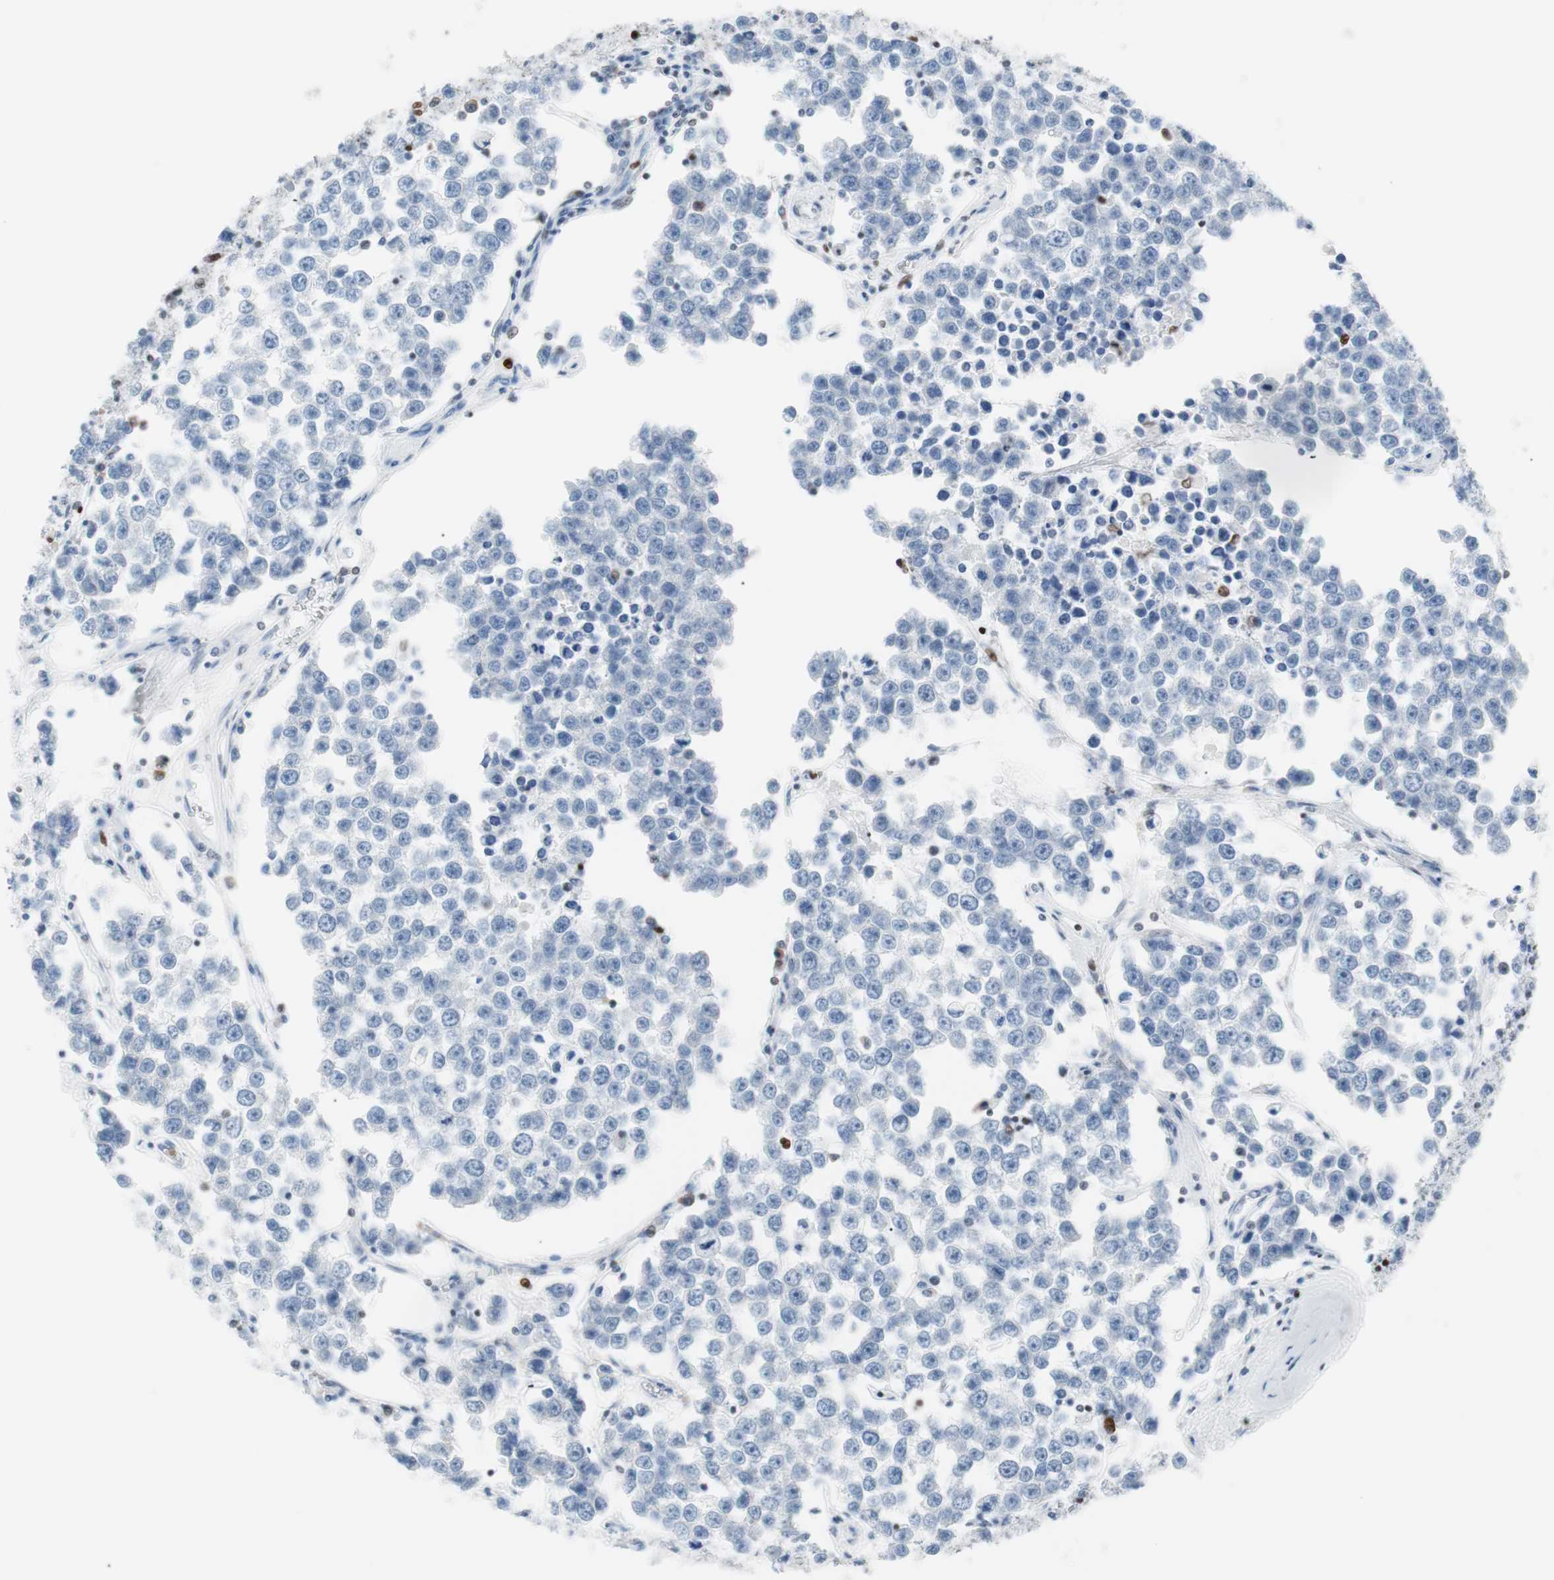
{"staining": {"intensity": "negative", "quantity": "none", "location": "none"}, "tissue": "testis cancer", "cell_type": "Tumor cells", "image_type": "cancer", "snomed": [{"axis": "morphology", "description": "Seminoma, NOS"}, {"axis": "morphology", "description": "Carcinoma, Embryonal, NOS"}, {"axis": "topography", "description": "Testis"}], "caption": "Immunohistochemistry micrograph of testis cancer (embryonal carcinoma) stained for a protein (brown), which reveals no positivity in tumor cells. (DAB immunohistochemistry with hematoxylin counter stain).", "gene": "CEBPB", "patient": {"sex": "male", "age": 52}}